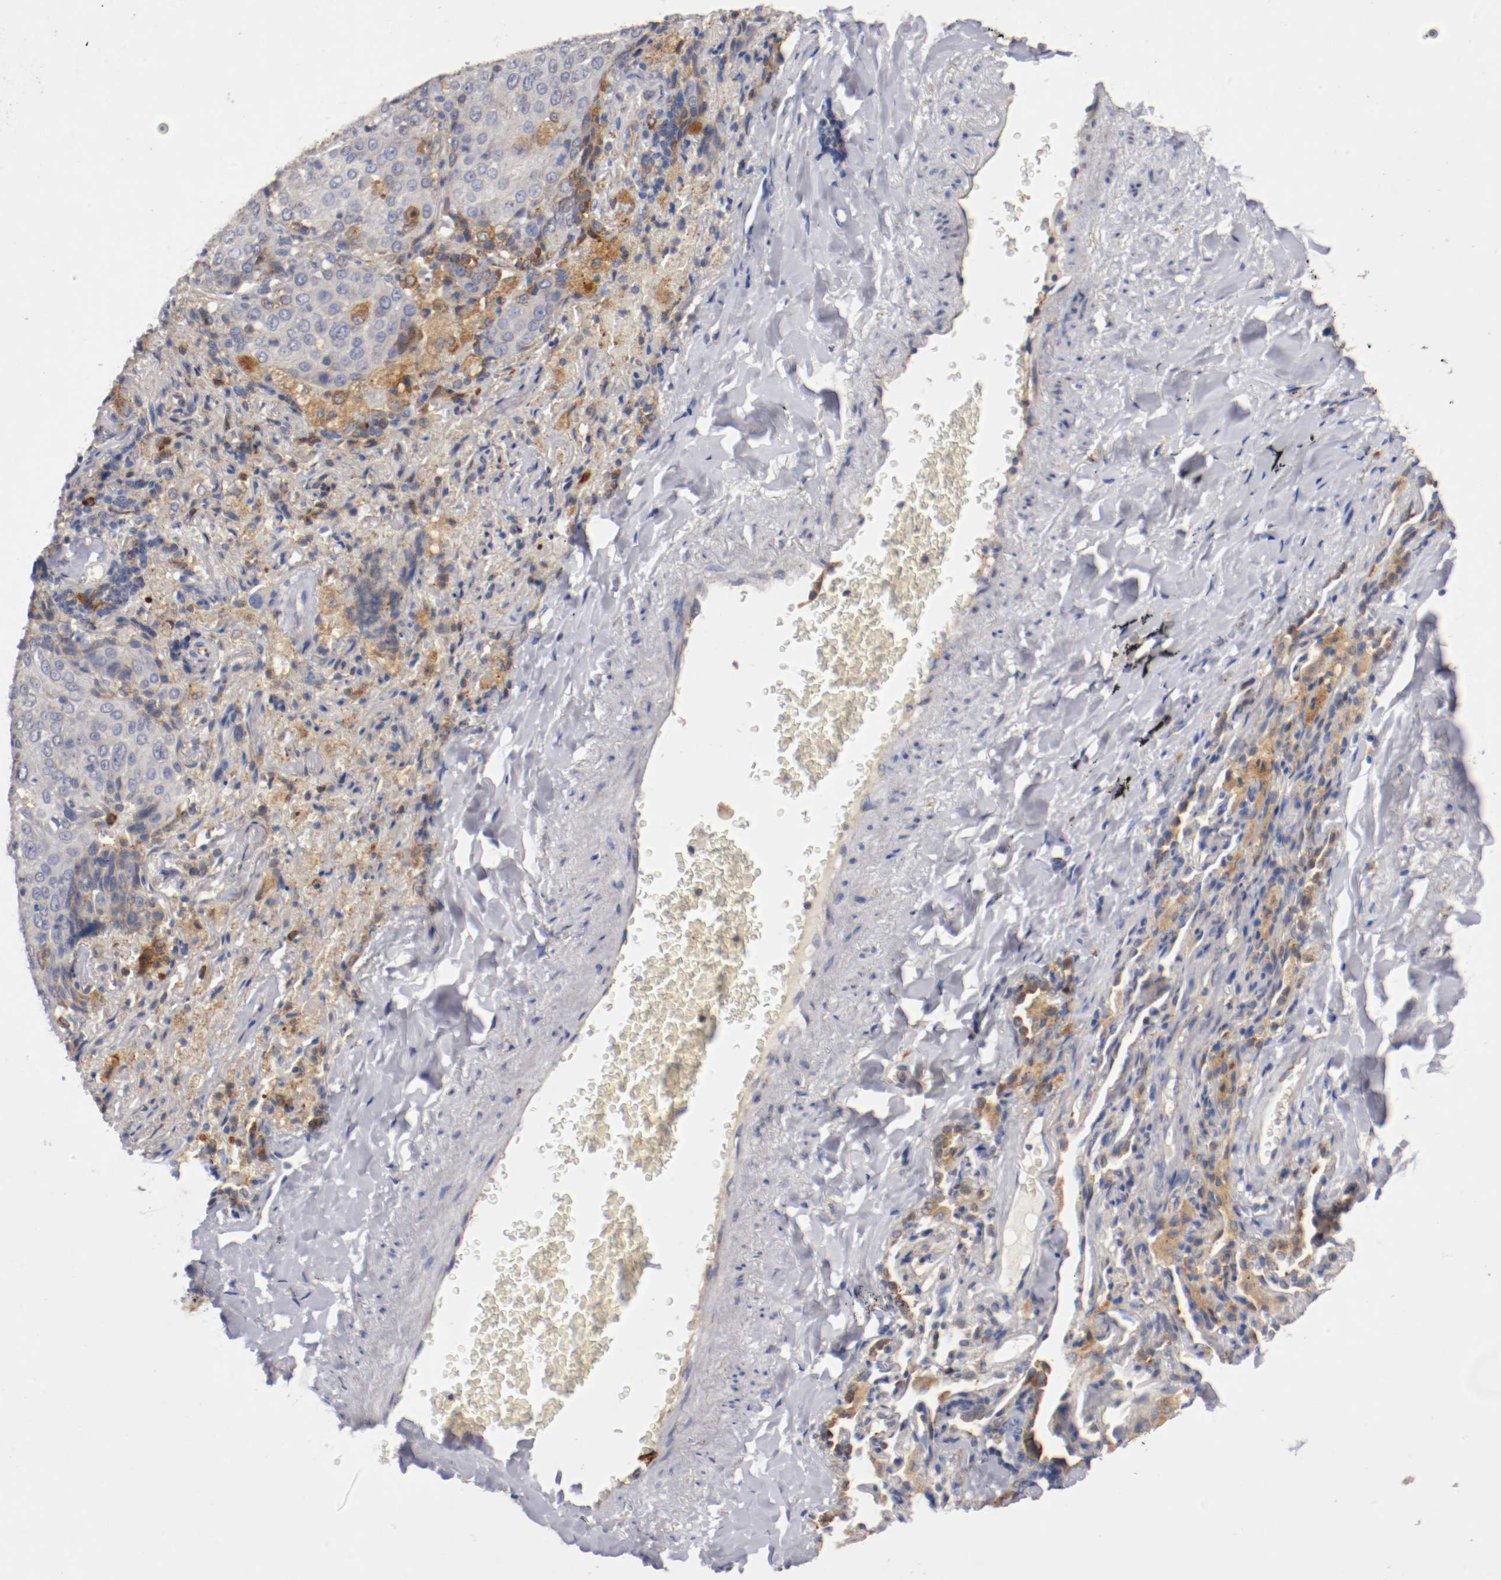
{"staining": {"intensity": "moderate", "quantity": "25%-75%", "location": "cytoplasmic/membranous"}, "tissue": "lung cancer", "cell_type": "Tumor cells", "image_type": "cancer", "snomed": [{"axis": "morphology", "description": "Squamous cell carcinoma, NOS"}, {"axis": "topography", "description": "Lung"}], "caption": "Immunohistochemical staining of squamous cell carcinoma (lung) reveals medium levels of moderate cytoplasmic/membranous expression in approximately 25%-75% of tumor cells.", "gene": "TRAF2", "patient": {"sex": "male", "age": 54}}